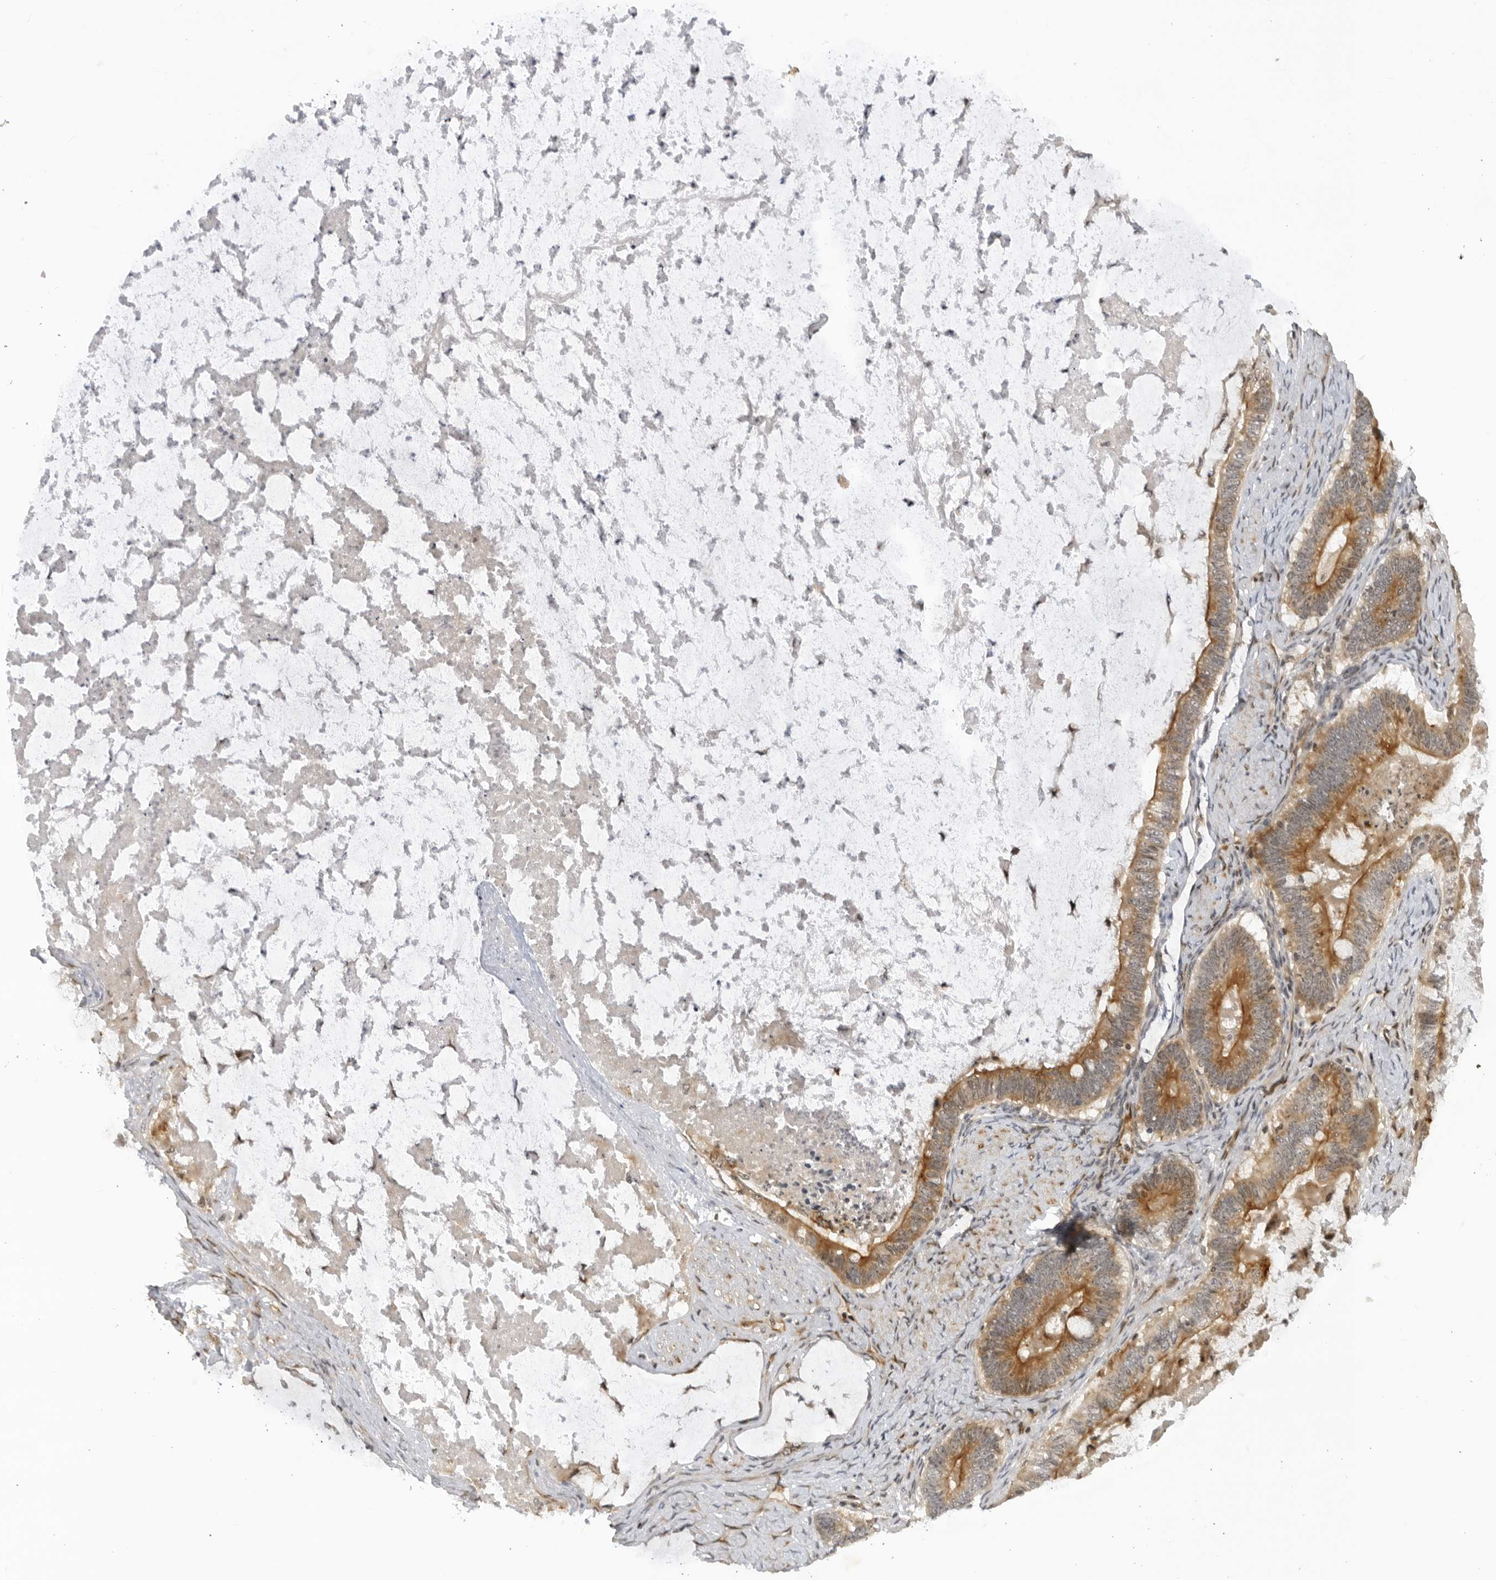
{"staining": {"intensity": "moderate", "quantity": ">75%", "location": "cytoplasmic/membranous"}, "tissue": "ovarian cancer", "cell_type": "Tumor cells", "image_type": "cancer", "snomed": [{"axis": "morphology", "description": "Cystadenocarcinoma, mucinous, NOS"}, {"axis": "topography", "description": "Ovary"}], "caption": "Tumor cells exhibit moderate cytoplasmic/membranous expression in approximately >75% of cells in ovarian cancer (mucinous cystadenocarcinoma).", "gene": "CNBD1", "patient": {"sex": "female", "age": 61}}